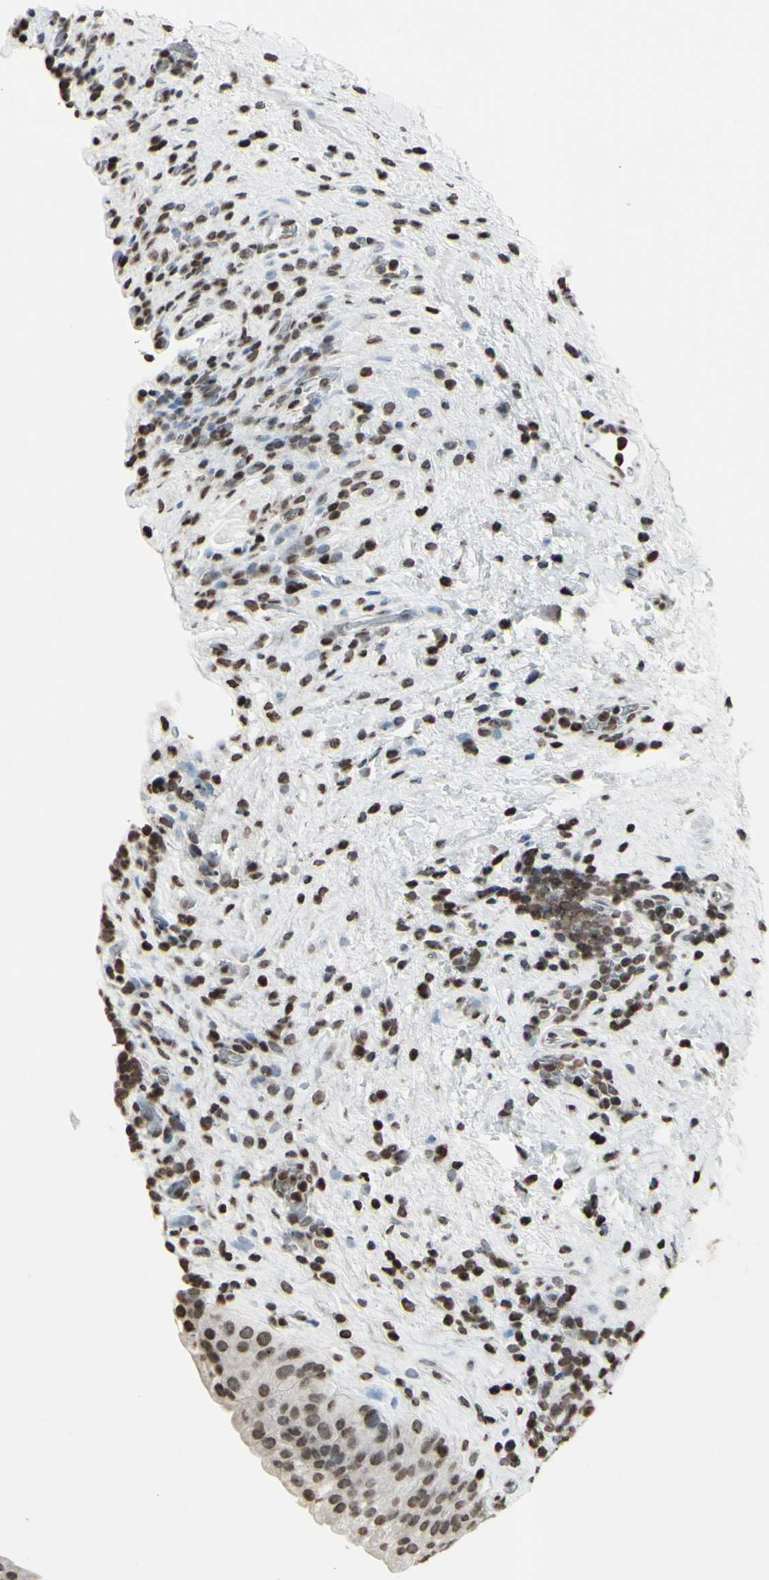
{"staining": {"intensity": "weak", "quantity": "25%-75%", "location": "nuclear"}, "tissue": "urinary bladder", "cell_type": "Urothelial cells", "image_type": "normal", "snomed": [{"axis": "morphology", "description": "Normal tissue, NOS"}, {"axis": "topography", "description": "Urinary bladder"}], "caption": "Brown immunohistochemical staining in normal human urinary bladder shows weak nuclear staining in about 25%-75% of urothelial cells.", "gene": "CD79B", "patient": {"sex": "female", "age": 64}}